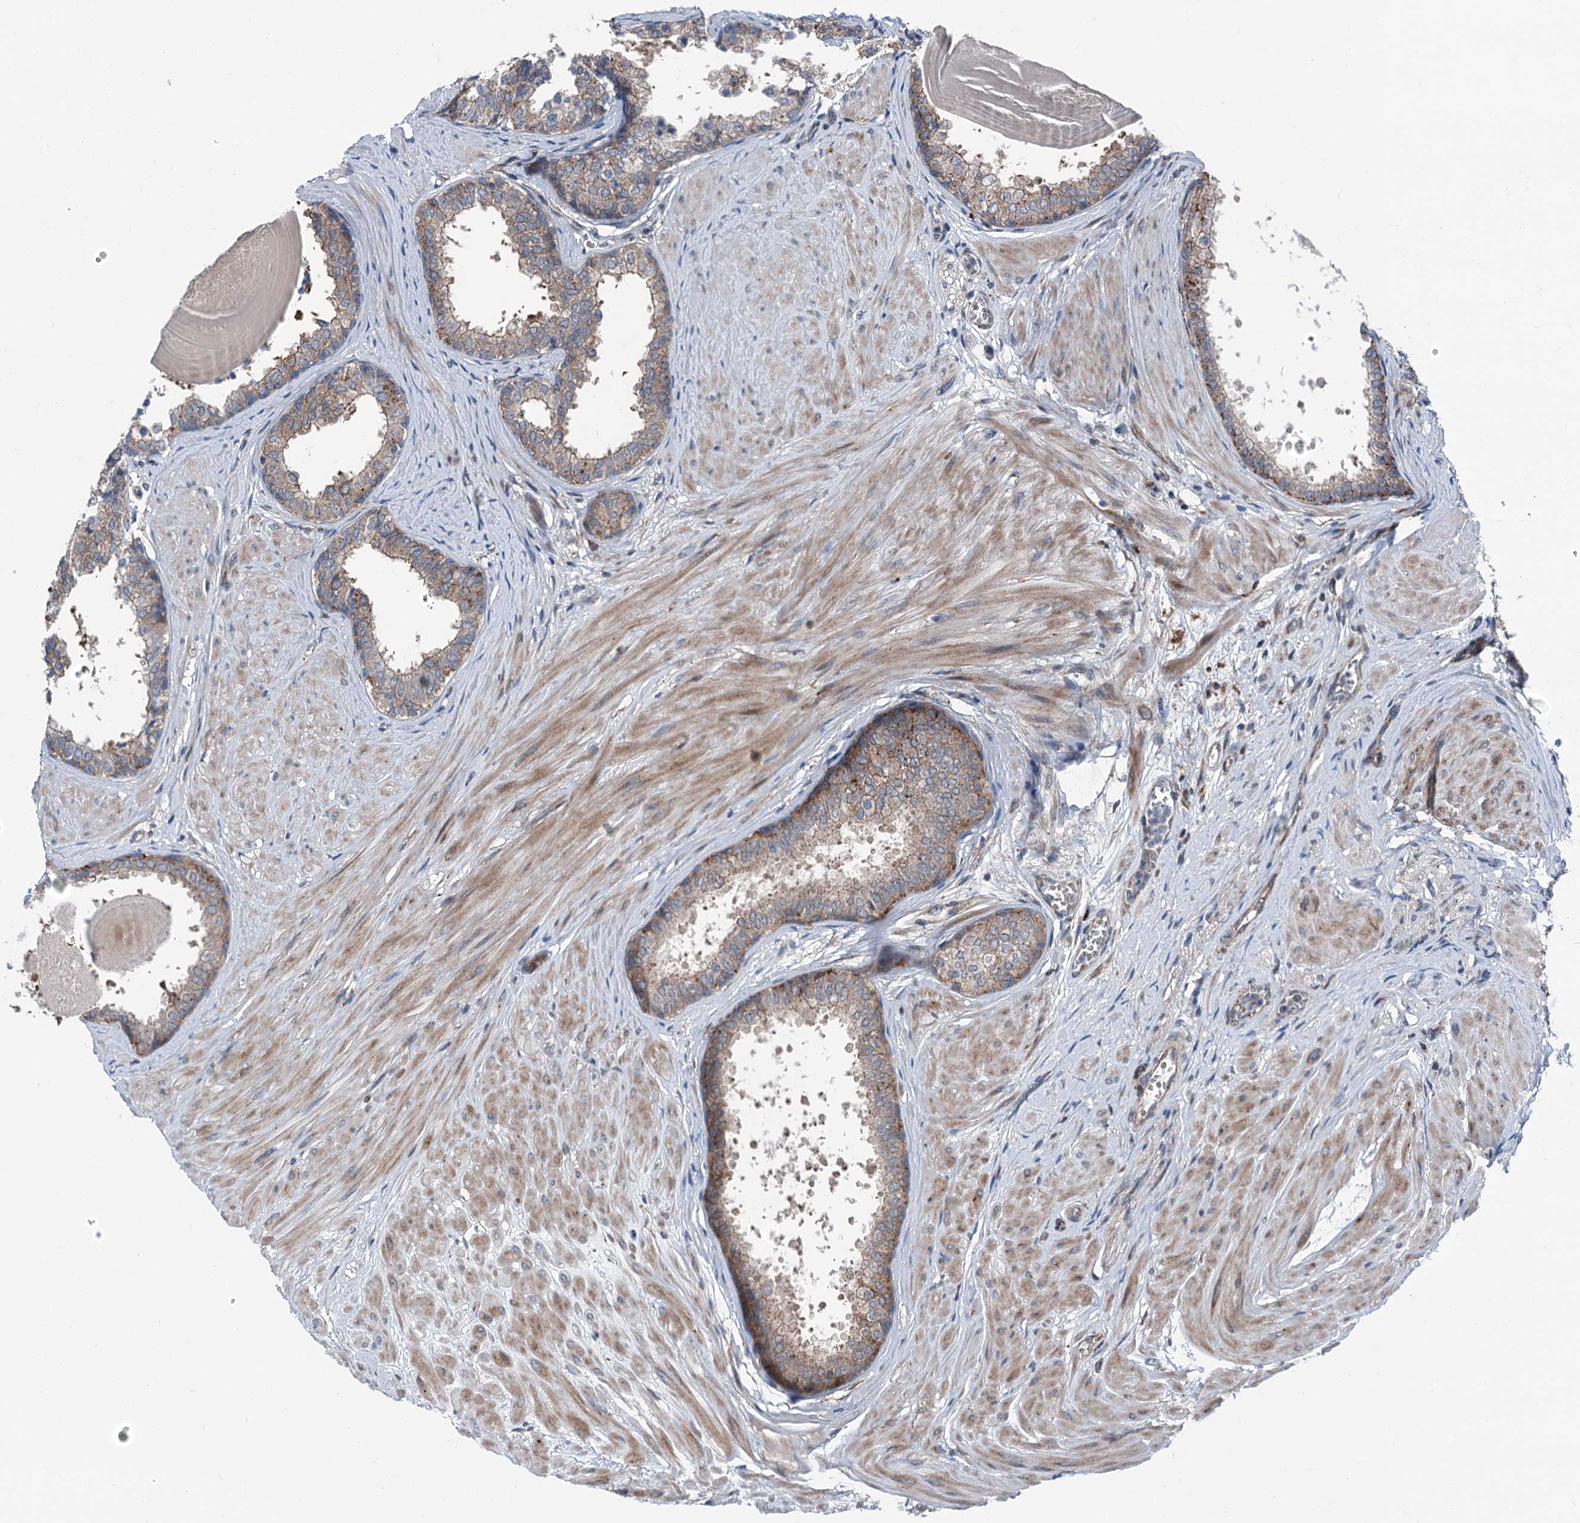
{"staining": {"intensity": "moderate", "quantity": "25%-75%", "location": "cytoplasmic/membranous"}, "tissue": "prostate", "cell_type": "Glandular cells", "image_type": "normal", "snomed": [{"axis": "morphology", "description": "Normal tissue, NOS"}, {"axis": "topography", "description": "Prostate"}], "caption": "Immunohistochemical staining of normal human prostate shows 25%-75% levels of moderate cytoplasmic/membranous protein staining in approximately 25%-75% of glandular cells.", "gene": "POLR1D", "patient": {"sex": "male", "age": 48}}